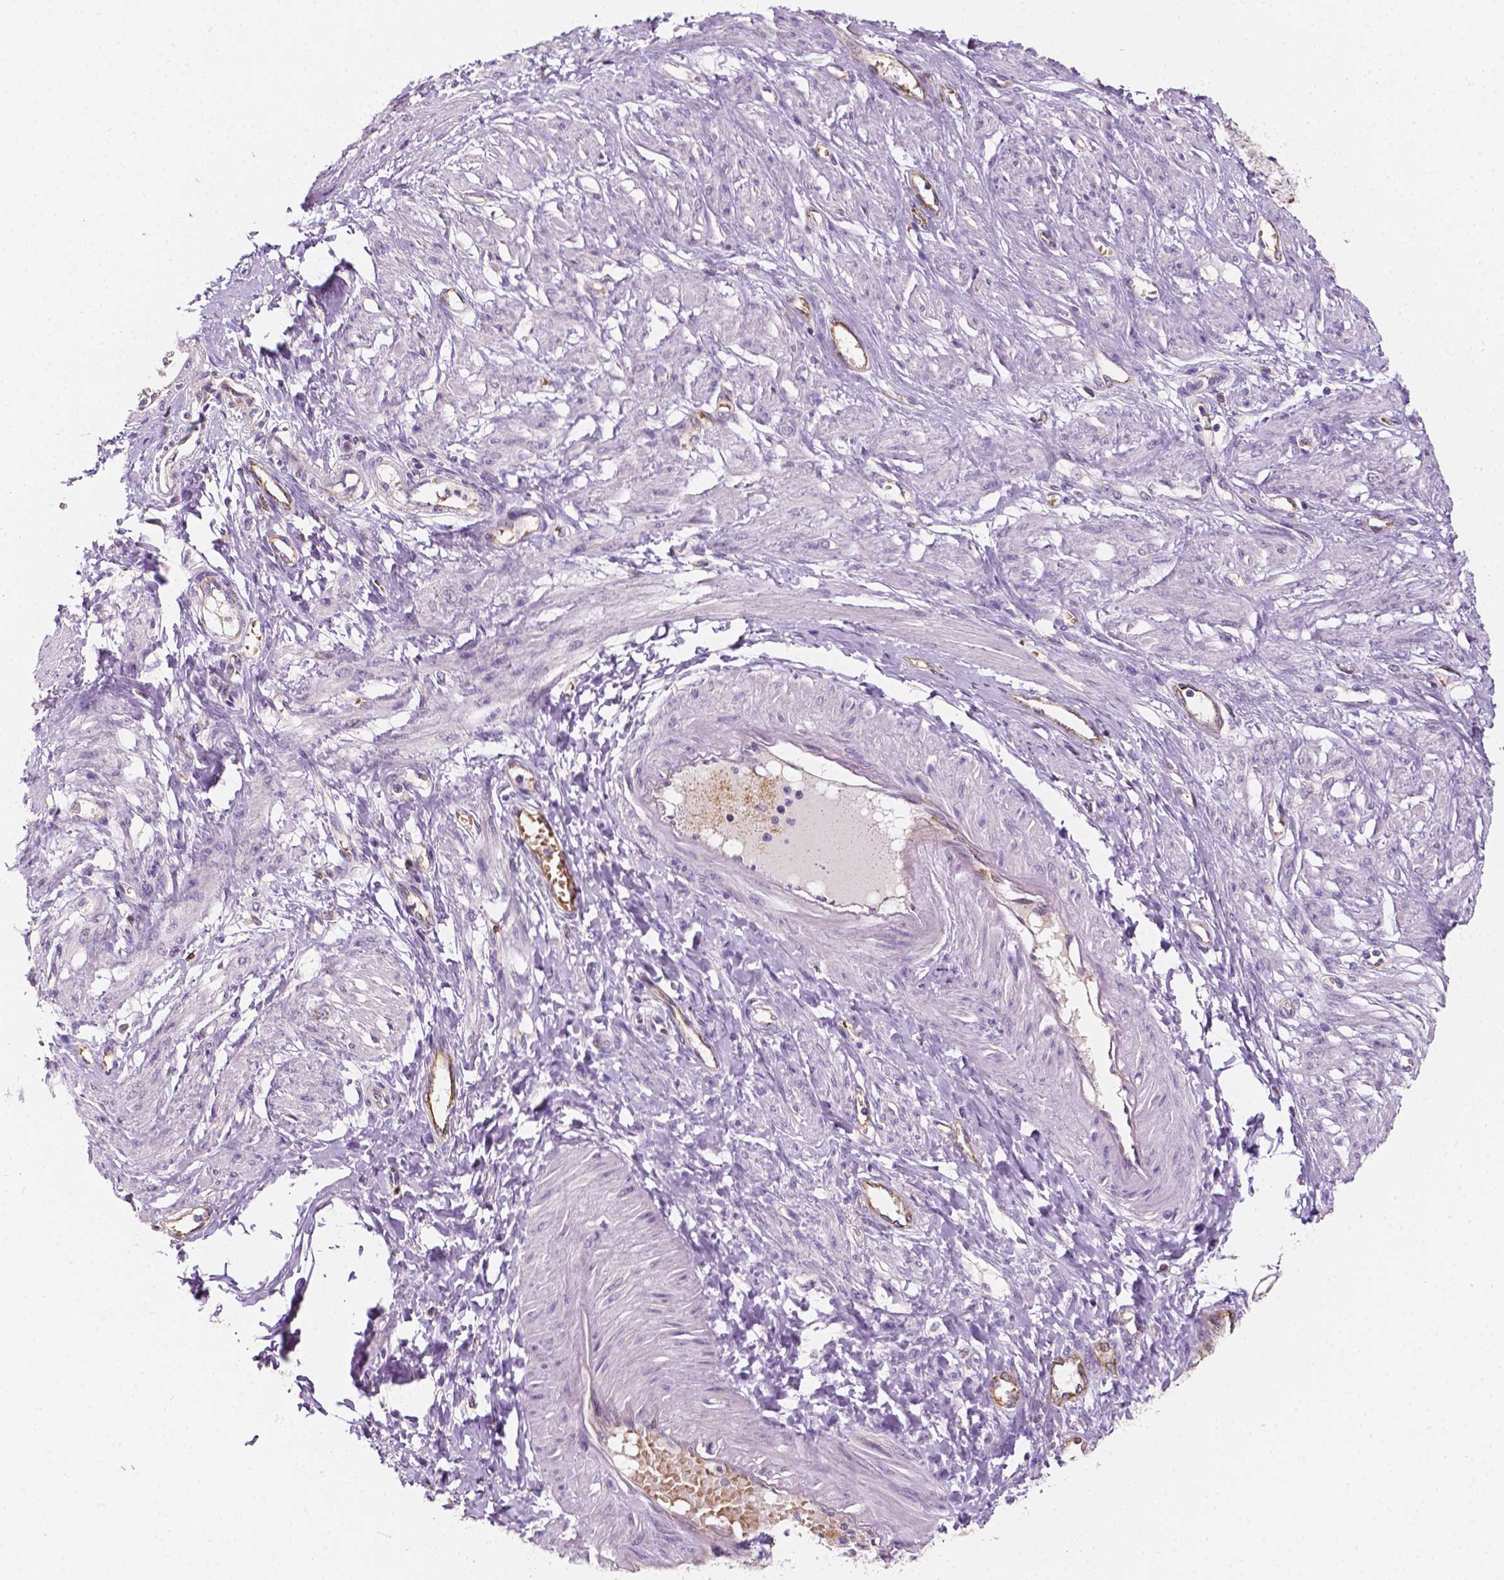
{"staining": {"intensity": "negative", "quantity": "none", "location": "none"}, "tissue": "smooth muscle", "cell_type": "Smooth muscle cells", "image_type": "normal", "snomed": [{"axis": "morphology", "description": "Normal tissue, NOS"}, {"axis": "topography", "description": "Smooth muscle"}, {"axis": "topography", "description": "Uterus"}], "caption": "Smooth muscle cells show no significant protein staining in unremarkable smooth muscle. Nuclei are stained in blue.", "gene": "SLC22A4", "patient": {"sex": "female", "age": 39}}